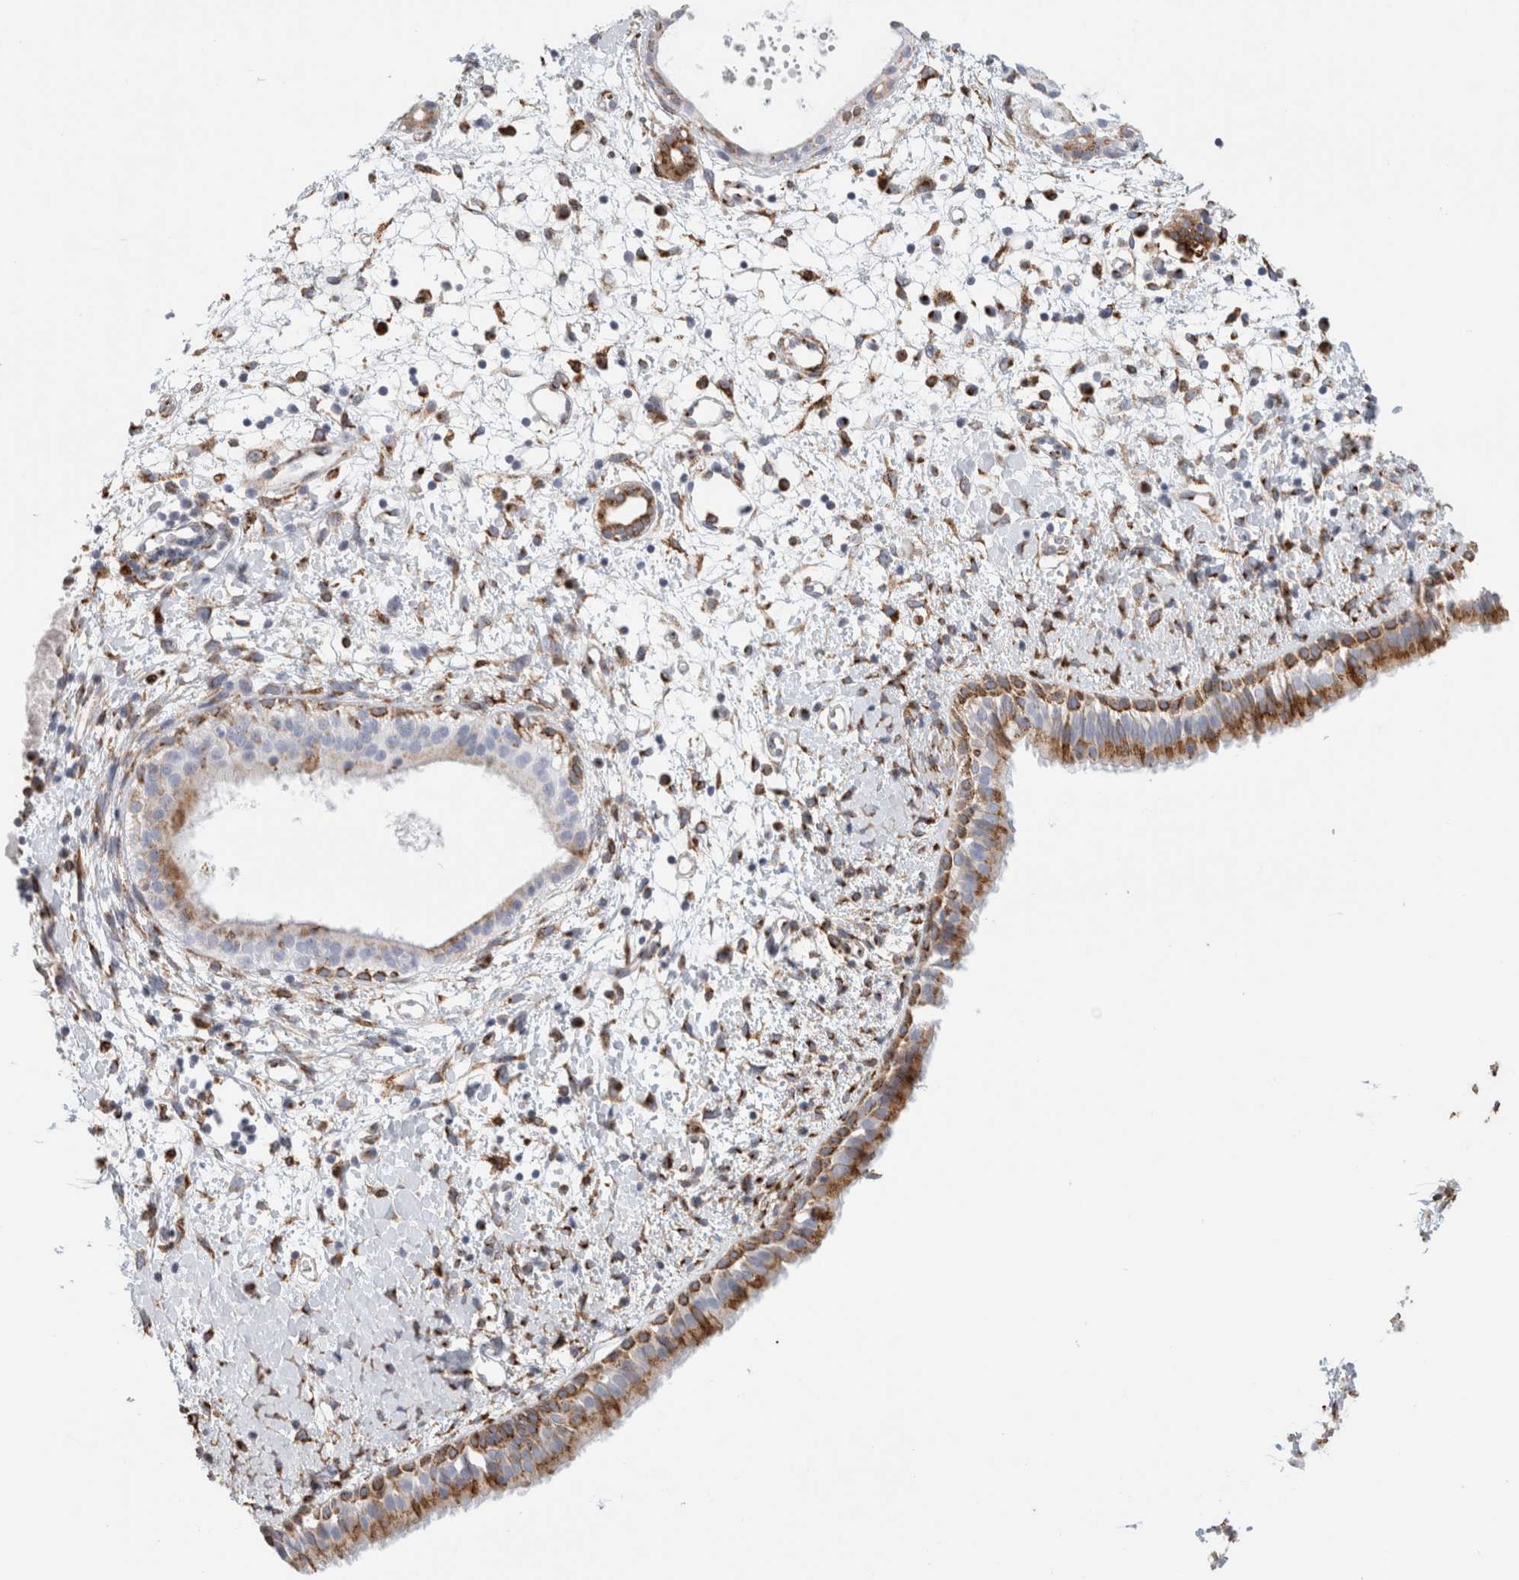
{"staining": {"intensity": "moderate", "quantity": "25%-75%", "location": "cytoplasmic/membranous"}, "tissue": "nasopharynx", "cell_type": "Respiratory epithelial cells", "image_type": "normal", "snomed": [{"axis": "morphology", "description": "Normal tissue, NOS"}, {"axis": "topography", "description": "Nasopharynx"}], "caption": "Immunohistochemistry (IHC) photomicrograph of unremarkable nasopharynx stained for a protein (brown), which displays medium levels of moderate cytoplasmic/membranous staining in about 25%-75% of respiratory epithelial cells.", "gene": "MCFD2", "patient": {"sex": "male", "age": 22}}